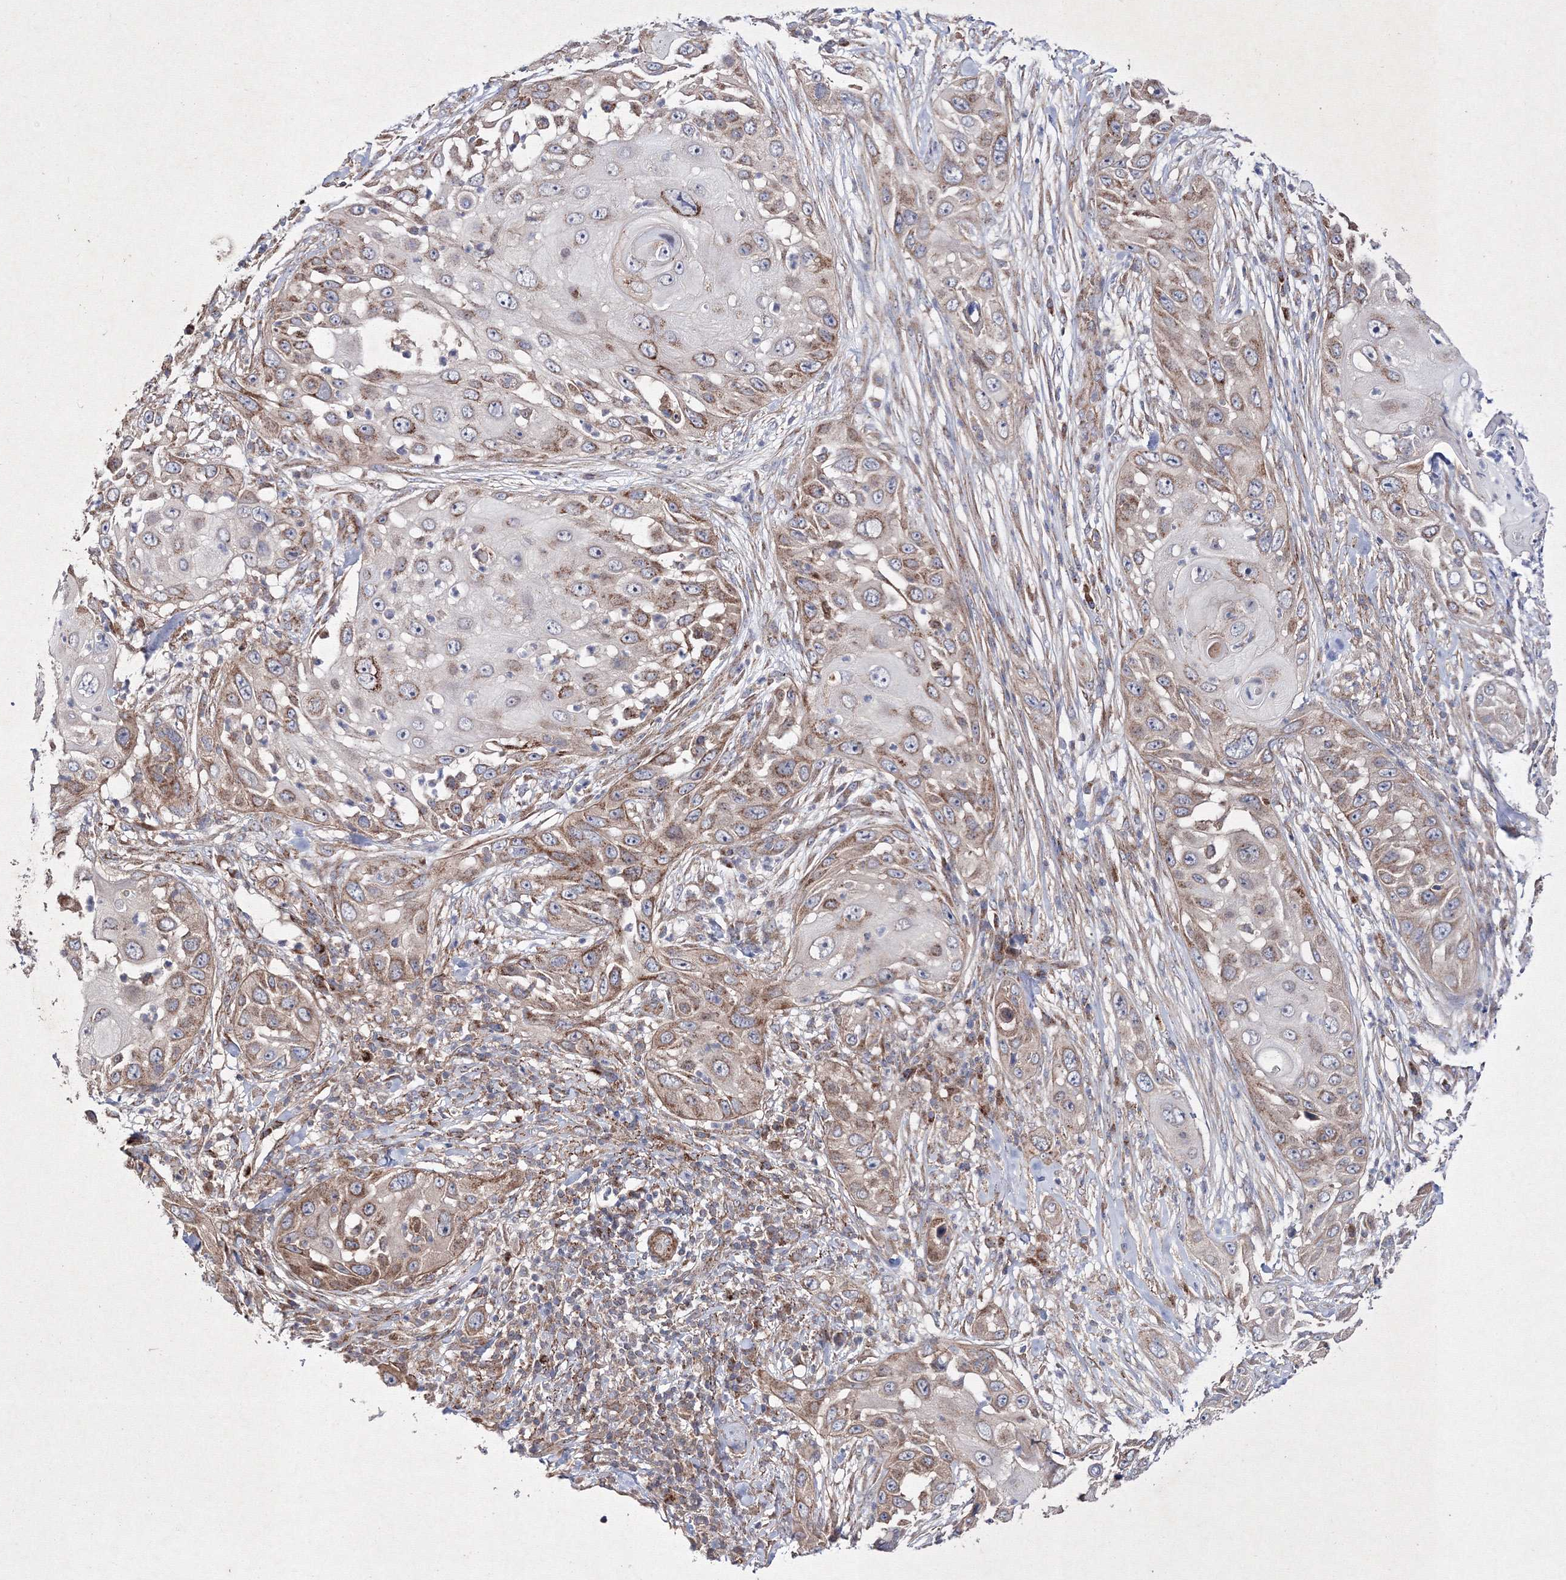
{"staining": {"intensity": "moderate", "quantity": "25%-75%", "location": "cytoplasmic/membranous"}, "tissue": "skin cancer", "cell_type": "Tumor cells", "image_type": "cancer", "snomed": [{"axis": "morphology", "description": "Squamous cell carcinoma, NOS"}, {"axis": "topography", "description": "Skin"}], "caption": "Protein staining by IHC shows moderate cytoplasmic/membranous positivity in approximately 25%-75% of tumor cells in skin cancer (squamous cell carcinoma). Using DAB (brown) and hematoxylin (blue) stains, captured at high magnification using brightfield microscopy.", "gene": "GFM1", "patient": {"sex": "female", "age": 44}}